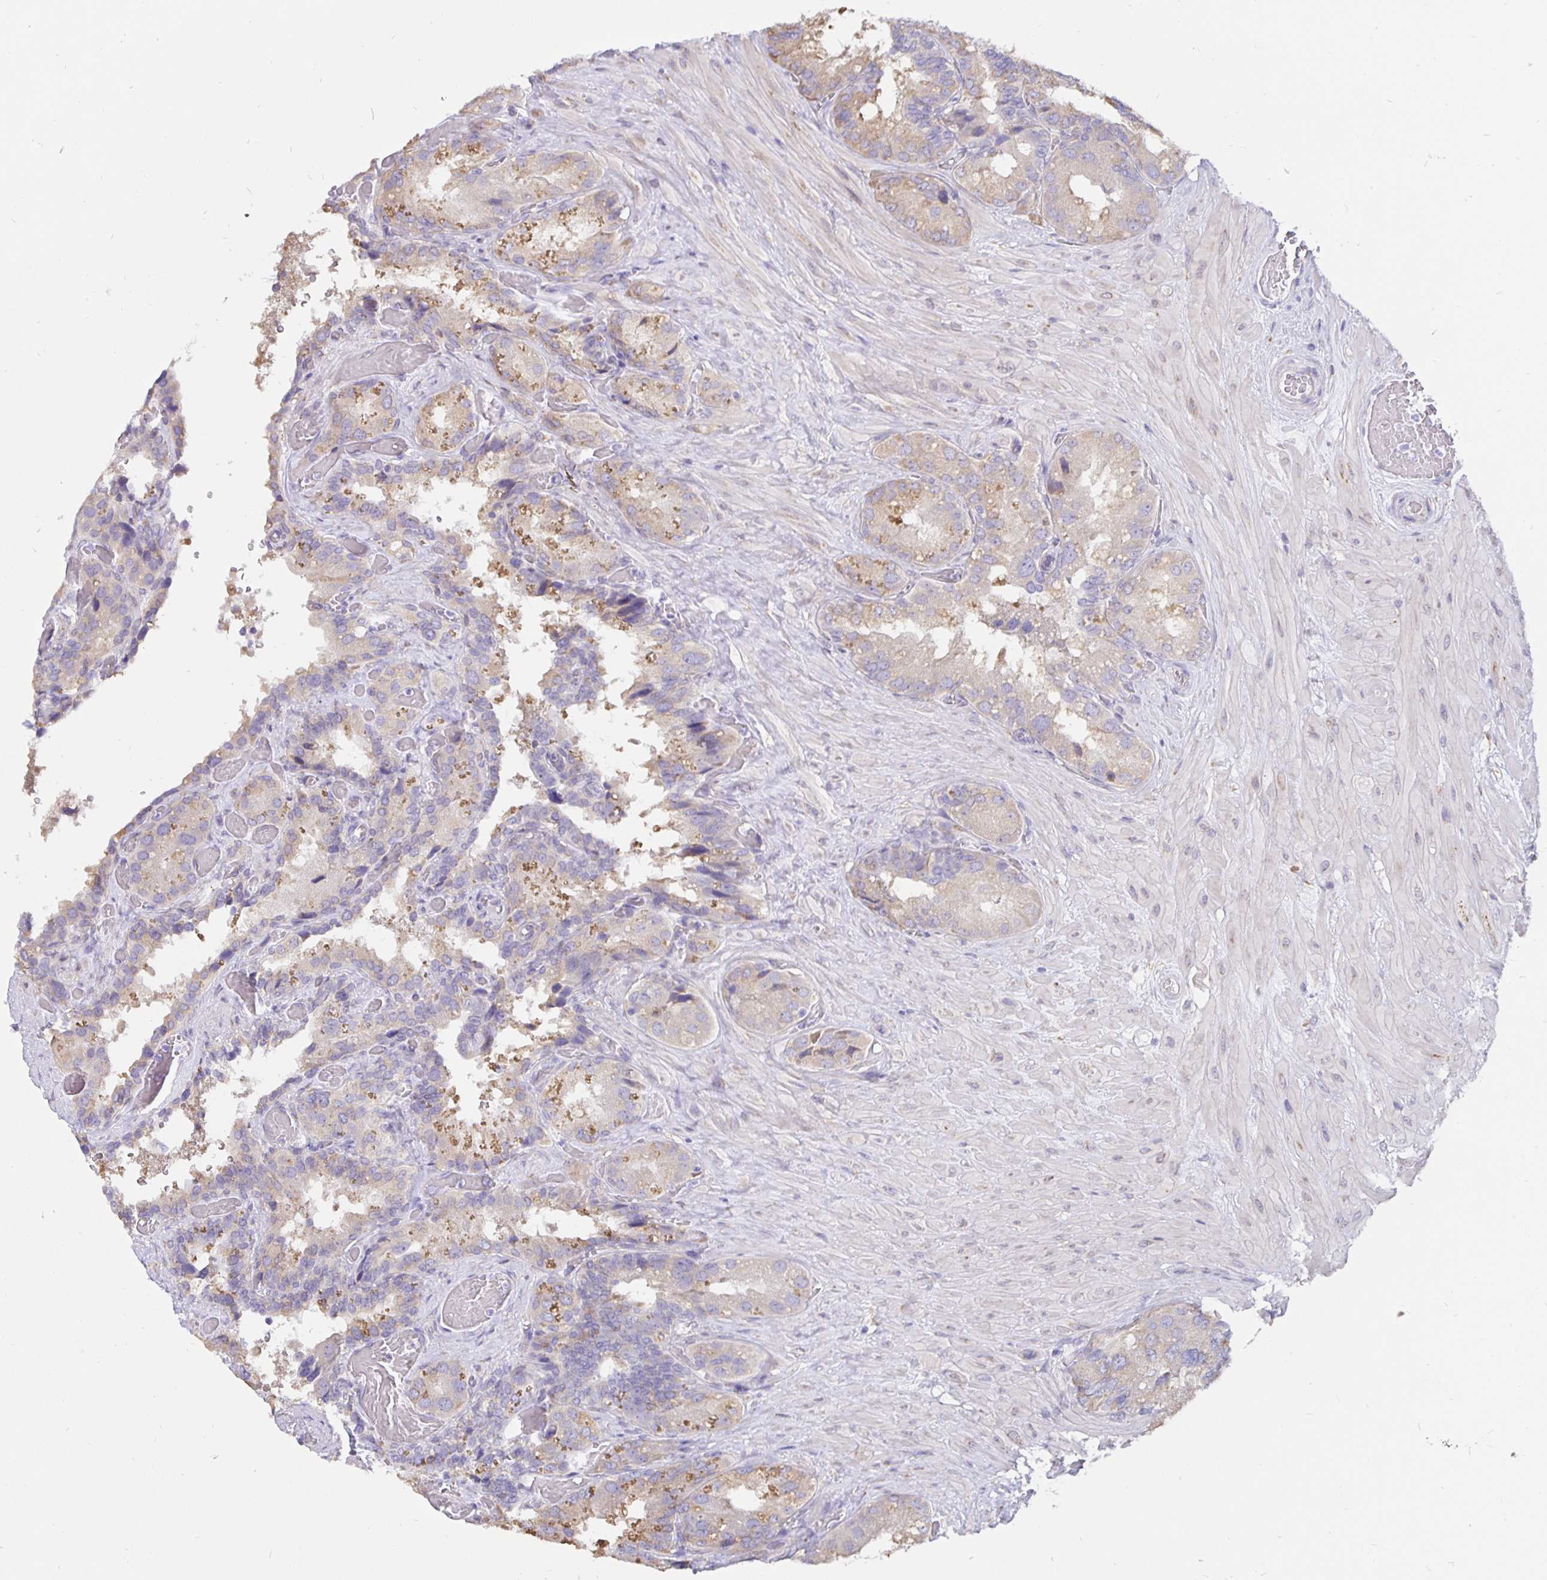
{"staining": {"intensity": "weak", "quantity": "<25%", "location": "cytoplasmic/membranous"}, "tissue": "seminal vesicle", "cell_type": "Glandular cells", "image_type": "normal", "snomed": [{"axis": "morphology", "description": "Normal tissue, NOS"}, {"axis": "topography", "description": "Seminal veicle"}], "caption": "Protein analysis of benign seminal vesicle displays no significant positivity in glandular cells. The staining is performed using DAB (3,3'-diaminobenzidine) brown chromogen with nuclei counter-stained in using hematoxylin.", "gene": "DNAI2", "patient": {"sex": "male", "age": 60}}